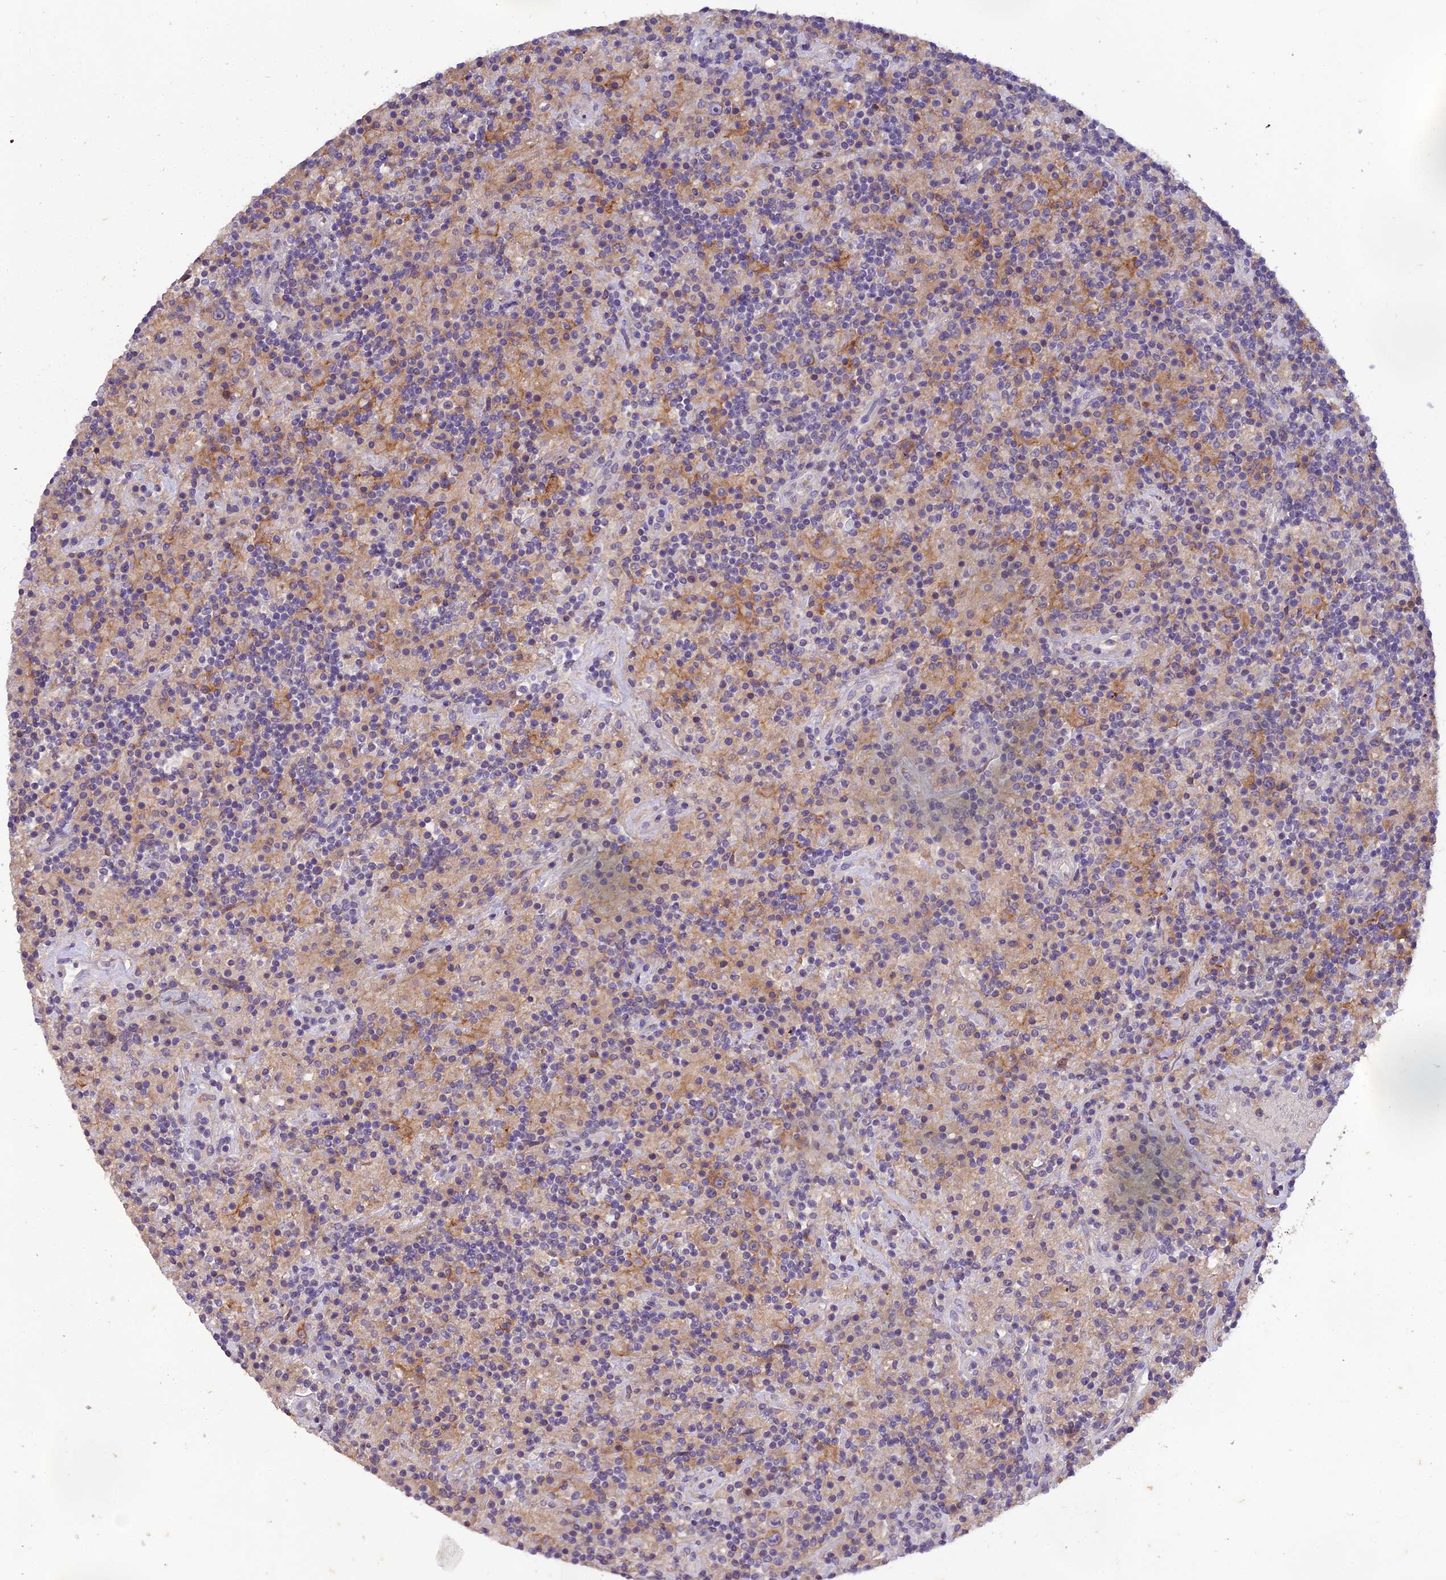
{"staining": {"intensity": "moderate", "quantity": "25%-75%", "location": "cytoplasmic/membranous"}, "tissue": "lymphoma", "cell_type": "Tumor cells", "image_type": "cancer", "snomed": [{"axis": "morphology", "description": "Hodgkin's disease, NOS"}, {"axis": "topography", "description": "Lymph node"}], "caption": "Tumor cells display medium levels of moderate cytoplasmic/membranous positivity in approximately 25%-75% of cells in lymphoma. (IHC, brightfield microscopy, high magnification).", "gene": "CENPL", "patient": {"sex": "male", "age": 70}}